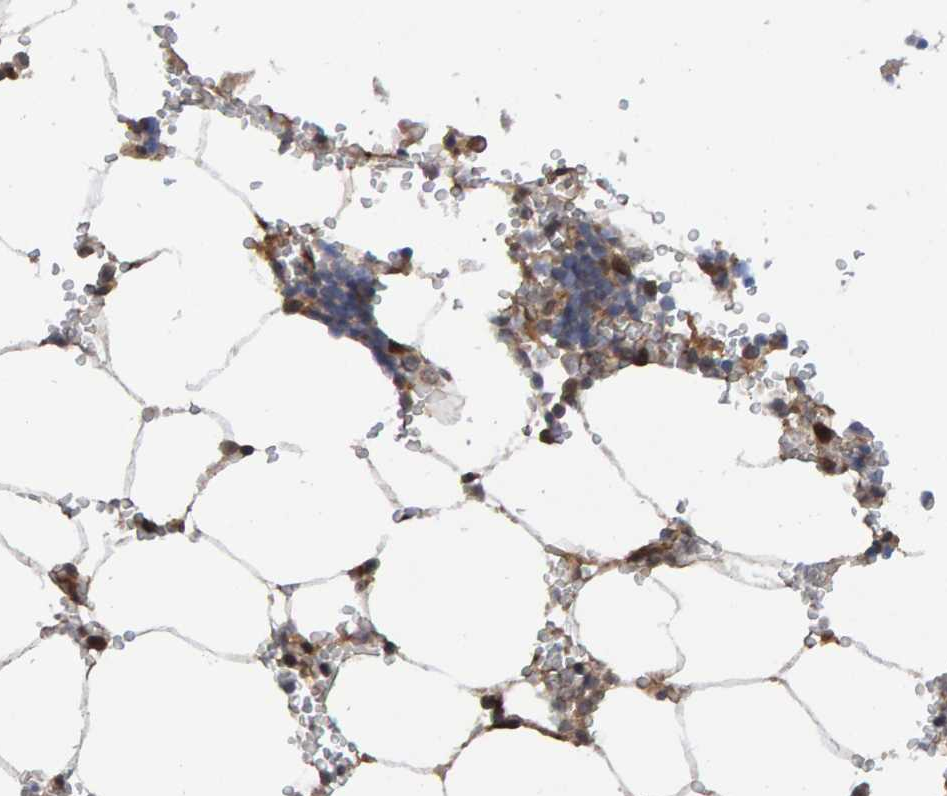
{"staining": {"intensity": "moderate", "quantity": "25%-75%", "location": "cytoplasmic/membranous"}, "tissue": "bone marrow", "cell_type": "Hematopoietic cells", "image_type": "normal", "snomed": [{"axis": "morphology", "description": "Normal tissue, NOS"}, {"axis": "topography", "description": "Bone marrow"}], "caption": "Bone marrow stained with DAB immunohistochemistry displays medium levels of moderate cytoplasmic/membranous staining in about 25%-75% of hematopoietic cells.", "gene": "SCRN2", "patient": {"sex": "male", "age": 70}}